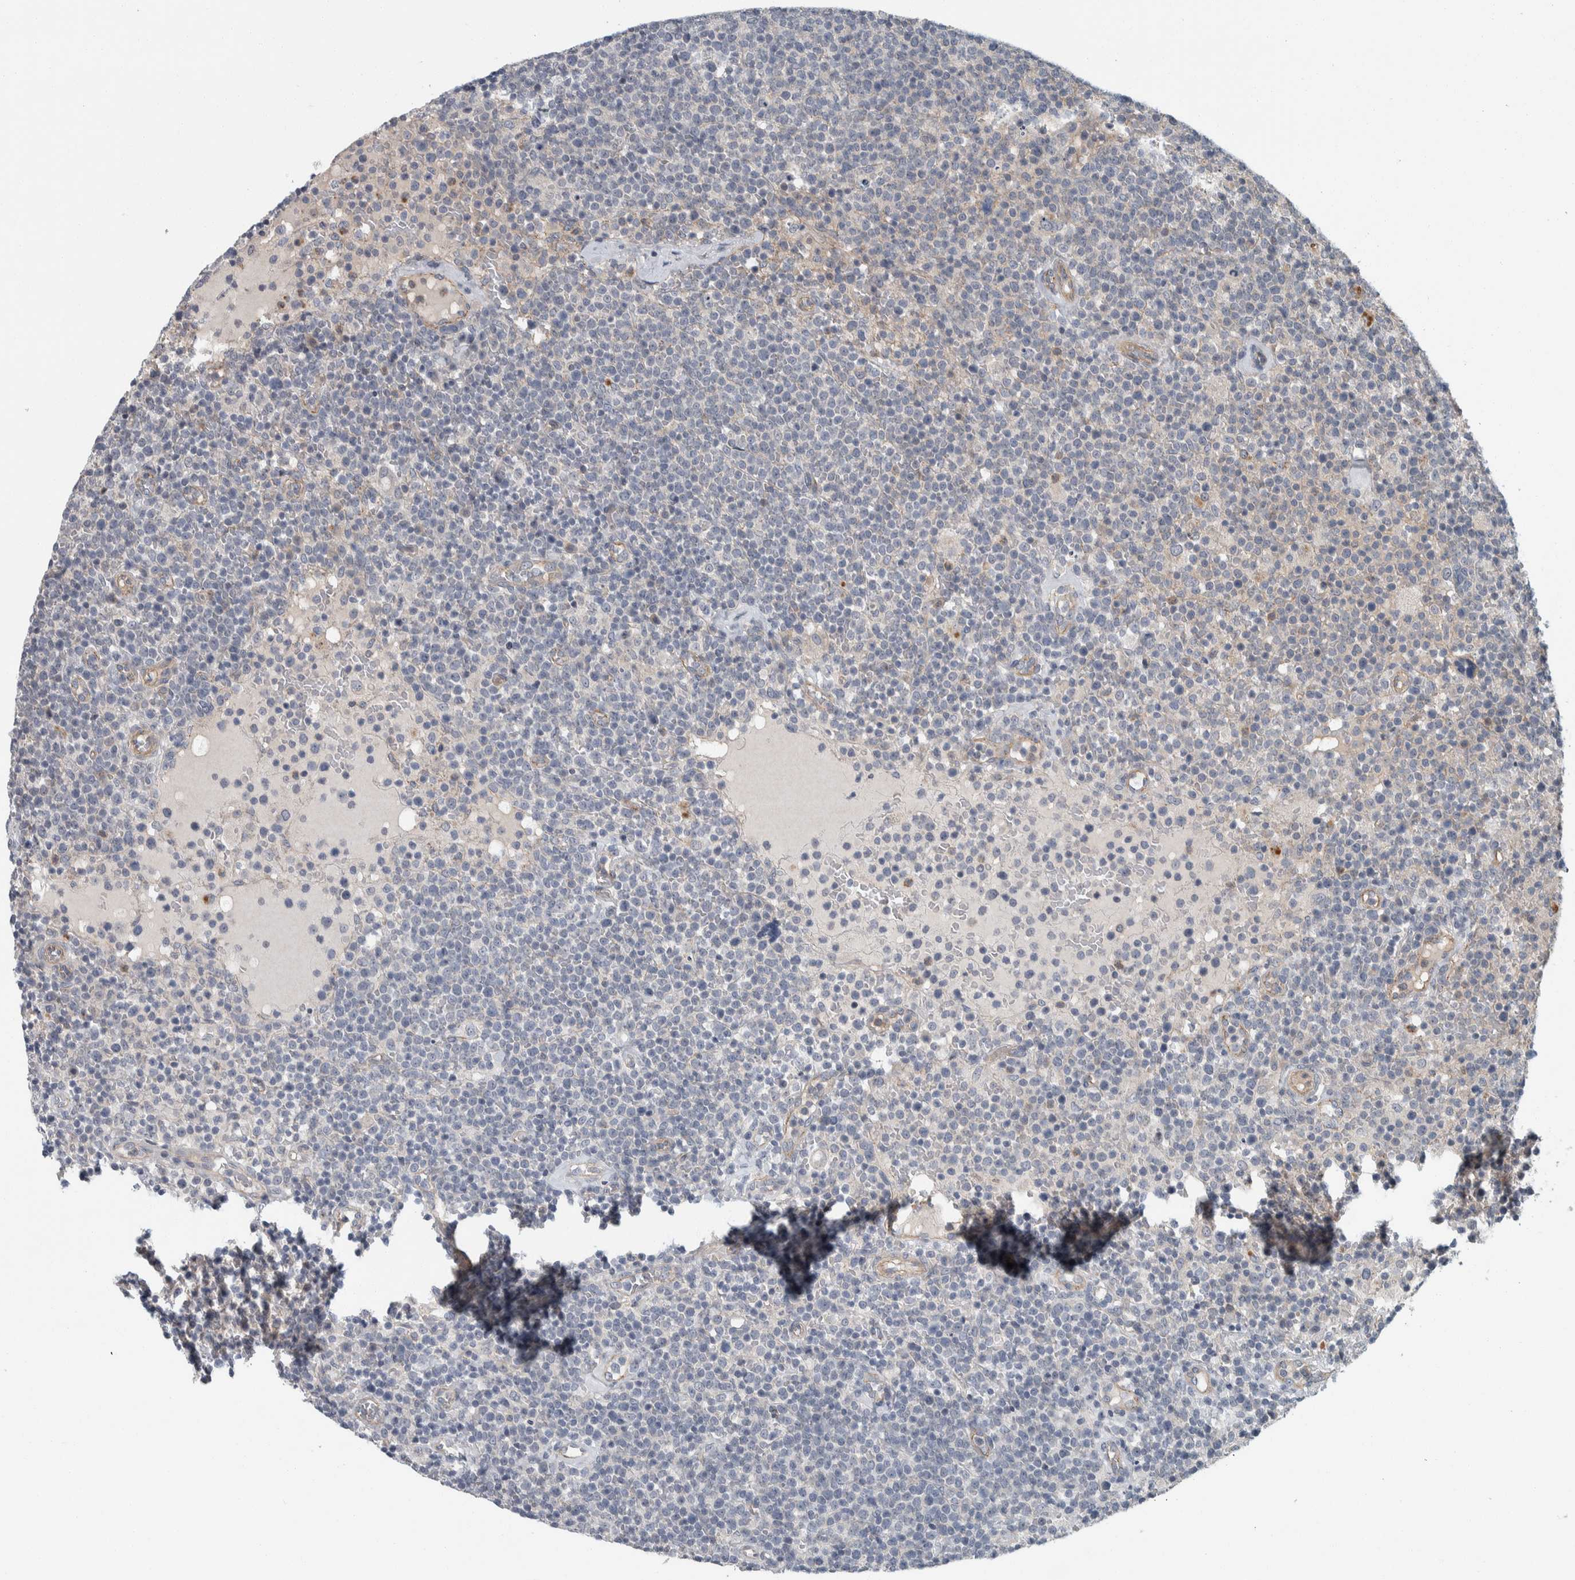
{"staining": {"intensity": "negative", "quantity": "none", "location": "none"}, "tissue": "lymphoma", "cell_type": "Tumor cells", "image_type": "cancer", "snomed": [{"axis": "morphology", "description": "Malignant lymphoma, non-Hodgkin's type, High grade"}, {"axis": "topography", "description": "Lymph node"}], "caption": "An immunohistochemistry micrograph of malignant lymphoma, non-Hodgkin's type (high-grade) is shown. There is no staining in tumor cells of malignant lymphoma, non-Hodgkin's type (high-grade). (Brightfield microscopy of DAB immunohistochemistry at high magnification).", "gene": "KCNJ3", "patient": {"sex": "male", "age": 61}}